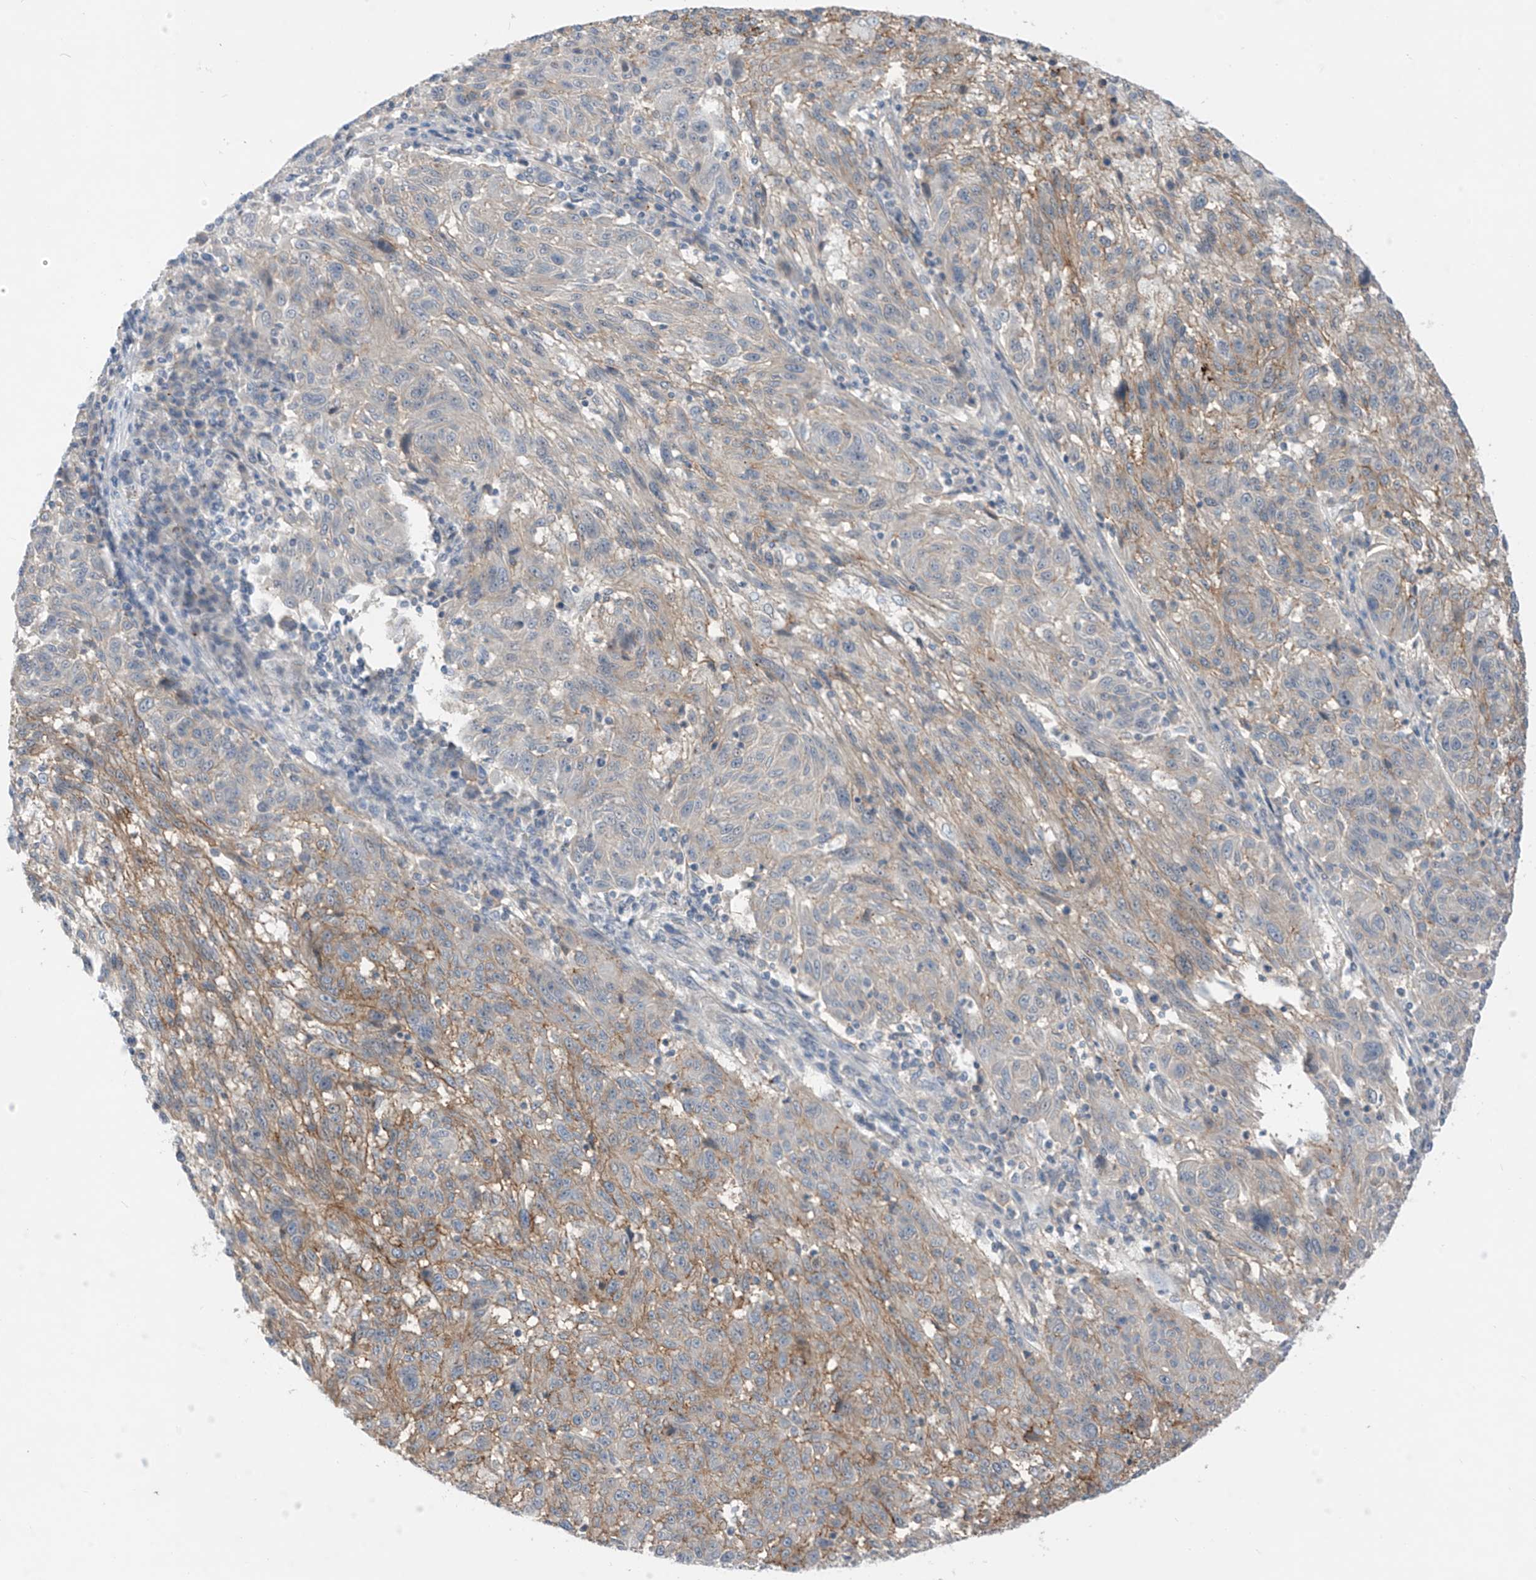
{"staining": {"intensity": "negative", "quantity": "none", "location": "none"}, "tissue": "melanoma", "cell_type": "Tumor cells", "image_type": "cancer", "snomed": [{"axis": "morphology", "description": "Malignant melanoma, NOS"}, {"axis": "topography", "description": "Skin"}], "caption": "Tumor cells are negative for brown protein staining in melanoma.", "gene": "ABLIM2", "patient": {"sex": "male", "age": 53}}